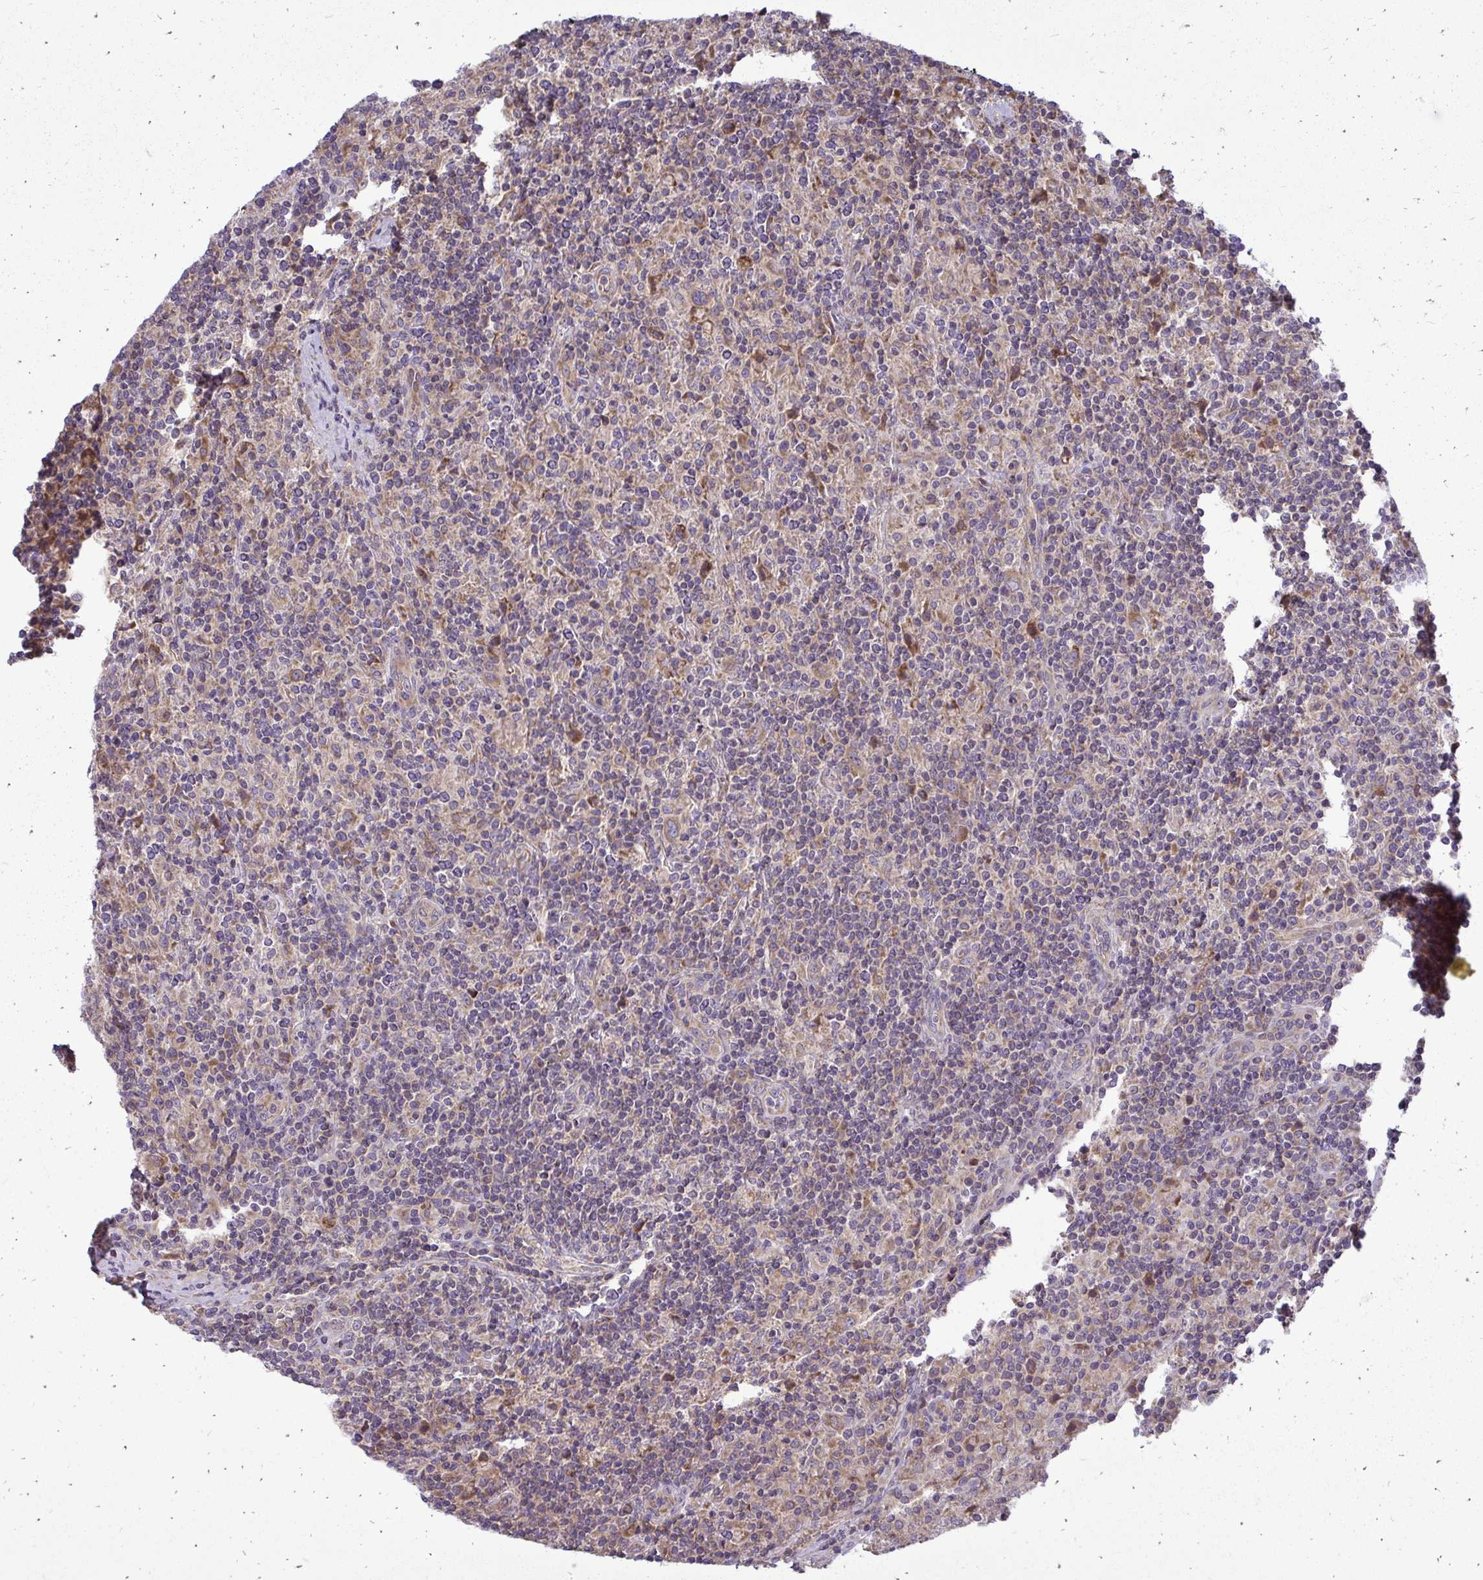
{"staining": {"intensity": "moderate", "quantity": "25%-75%", "location": "cytoplasmic/membranous"}, "tissue": "lymphoma", "cell_type": "Tumor cells", "image_type": "cancer", "snomed": [{"axis": "morphology", "description": "Hodgkin's disease, NOS"}, {"axis": "topography", "description": "Lymph node"}], "caption": "Moderate cytoplasmic/membranous expression for a protein is present in approximately 25%-75% of tumor cells of Hodgkin's disease using immunohistochemistry (IHC).", "gene": "RPLP2", "patient": {"sex": "male", "age": 70}}